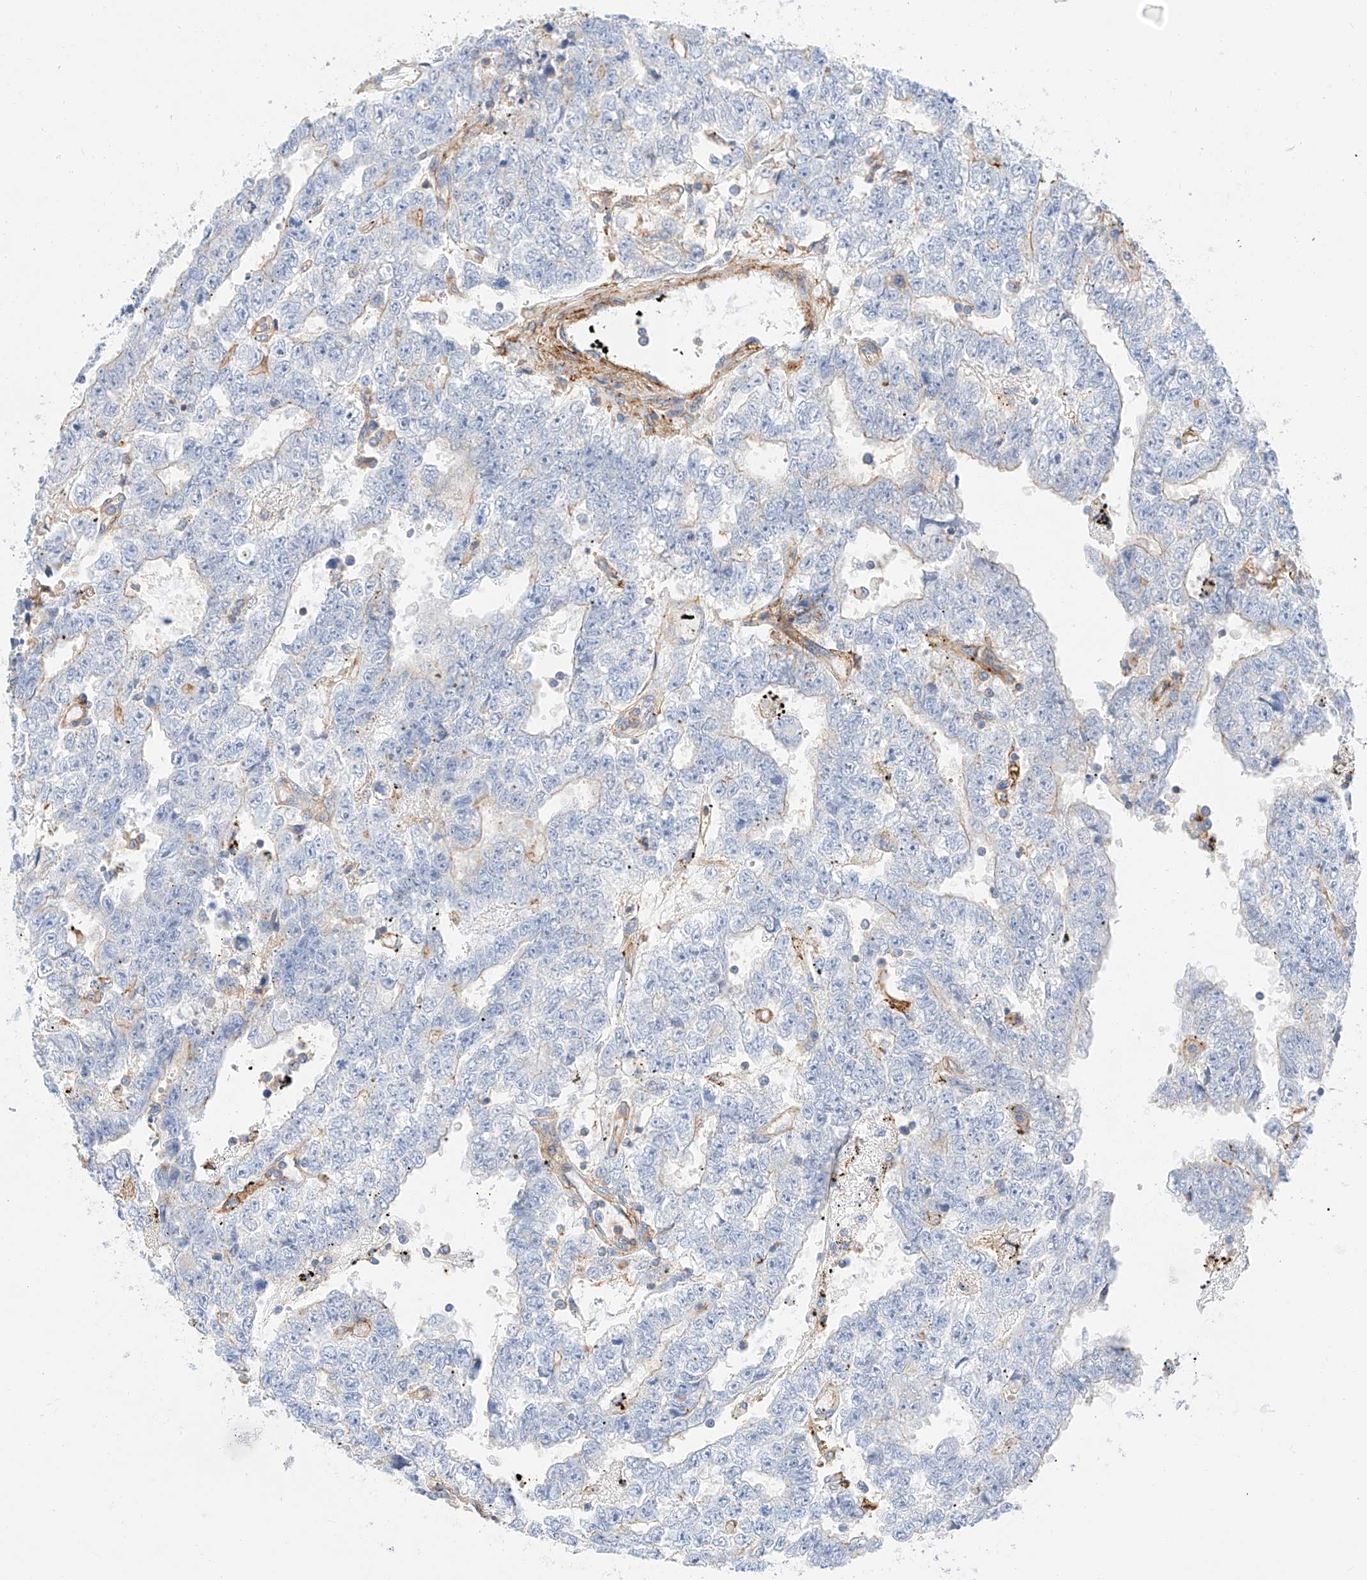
{"staining": {"intensity": "weak", "quantity": "<25%", "location": "cytoplasmic/membranous"}, "tissue": "testis cancer", "cell_type": "Tumor cells", "image_type": "cancer", "snomed": [{"axis": "morphology", "description": "Carcinoma, Embryonal, NOS"}, {"axis": "topography", "description": "Testis"}], "caption": "There is no significant expression in tumor cells of testis cancer. Nuclei are stained in blue.", "gene": "HAUS4", "patient": {"sex": "male", "age": 25}}